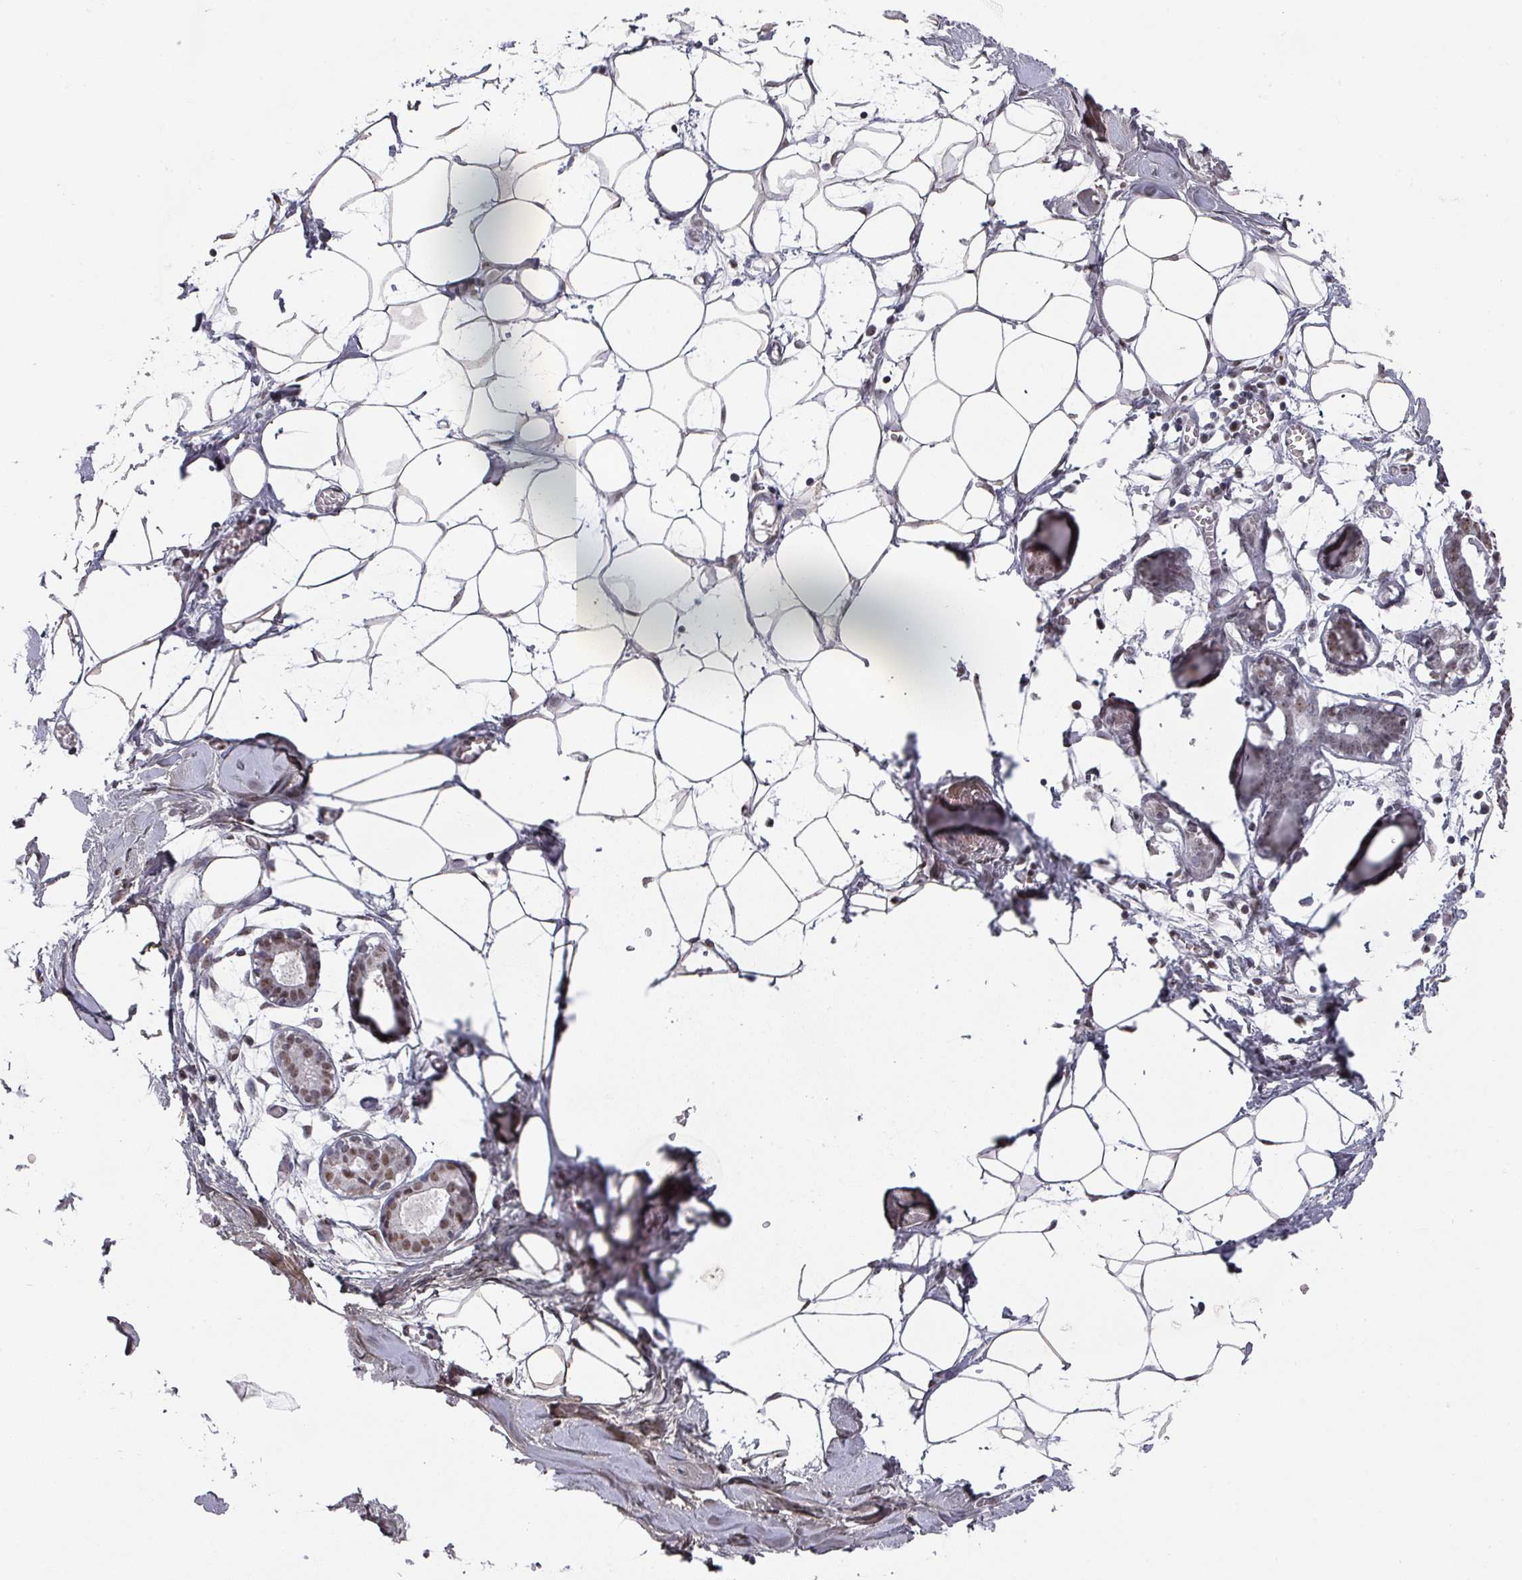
{"staining": {"intensity": "negative", "quantity": "none", "location": "none"}, "tissue": "breast", "cell_type": "Adipocytes", "image_type": "normal", "snomed": [{"axis": "morphology", "description": "Normal tissue, NOS"}, {"axis": "topography", "description": "Breast"}], "caption": "IHC photomicrograph of normal human breast stained for a protein (brown), which reveals no staining in adipocytes.", "gene": "ZNF654", "patient": {"sex": "female", "age": 27}}